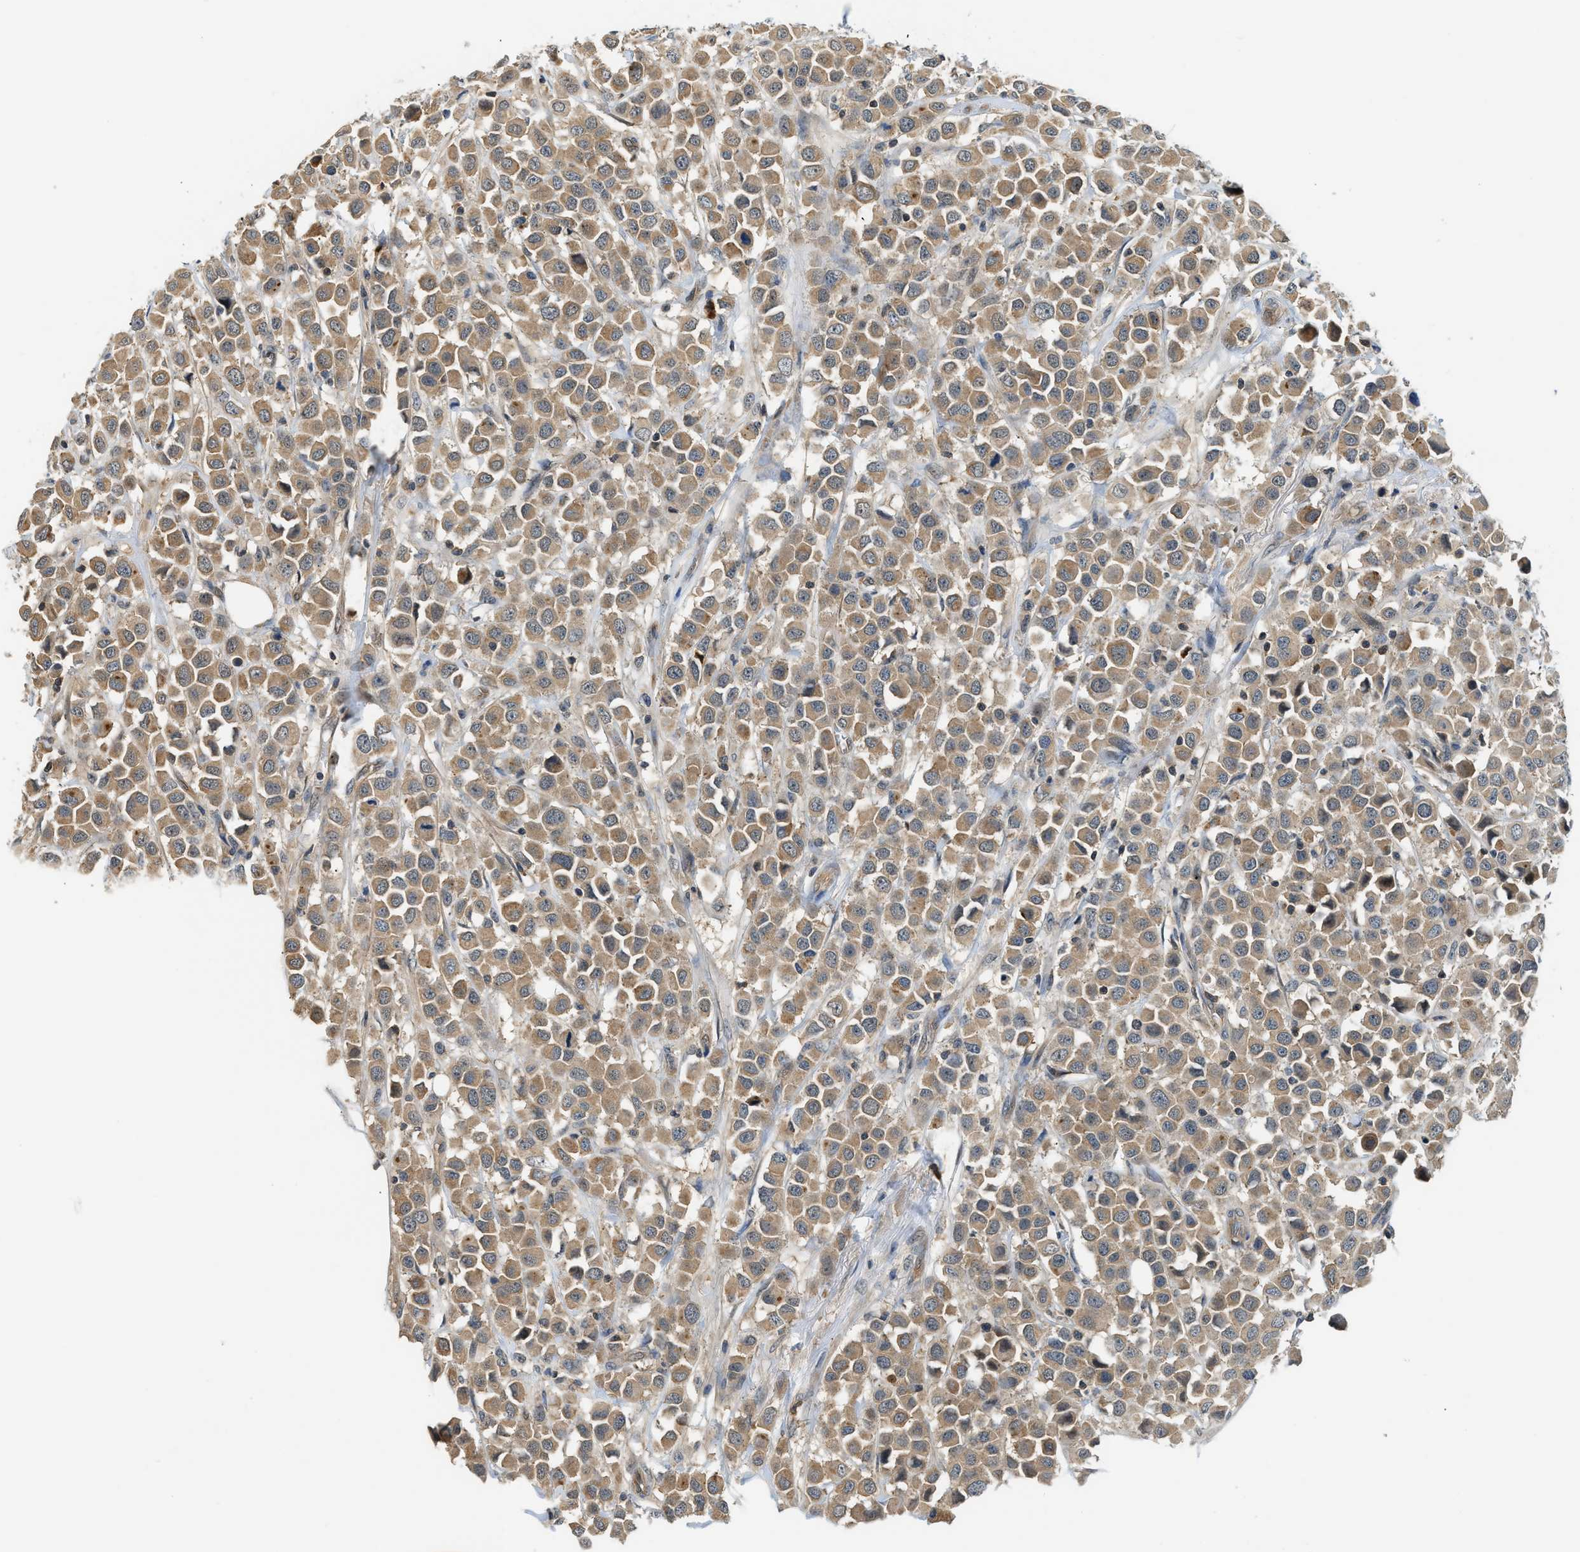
{"staining": {"intensity": "moderate", "quantity": ">75%", "location": "cytoplasmic/membranous"}, "tissue": "breast cancer", "cell_type": "Tumor cells", "image_type": "cancer", "snomed": [{"axis": "morphology", "description": "Duct carcinoma"}, {"axis": "topography", "description": "Breast"}], "caption": "An image of breast cancer stained for a protein displays moderate cytoplasmic/membranous brown staining in tumor cells.", "gene": "CBLB", "patient": {"sex": "female", "age": 61}}